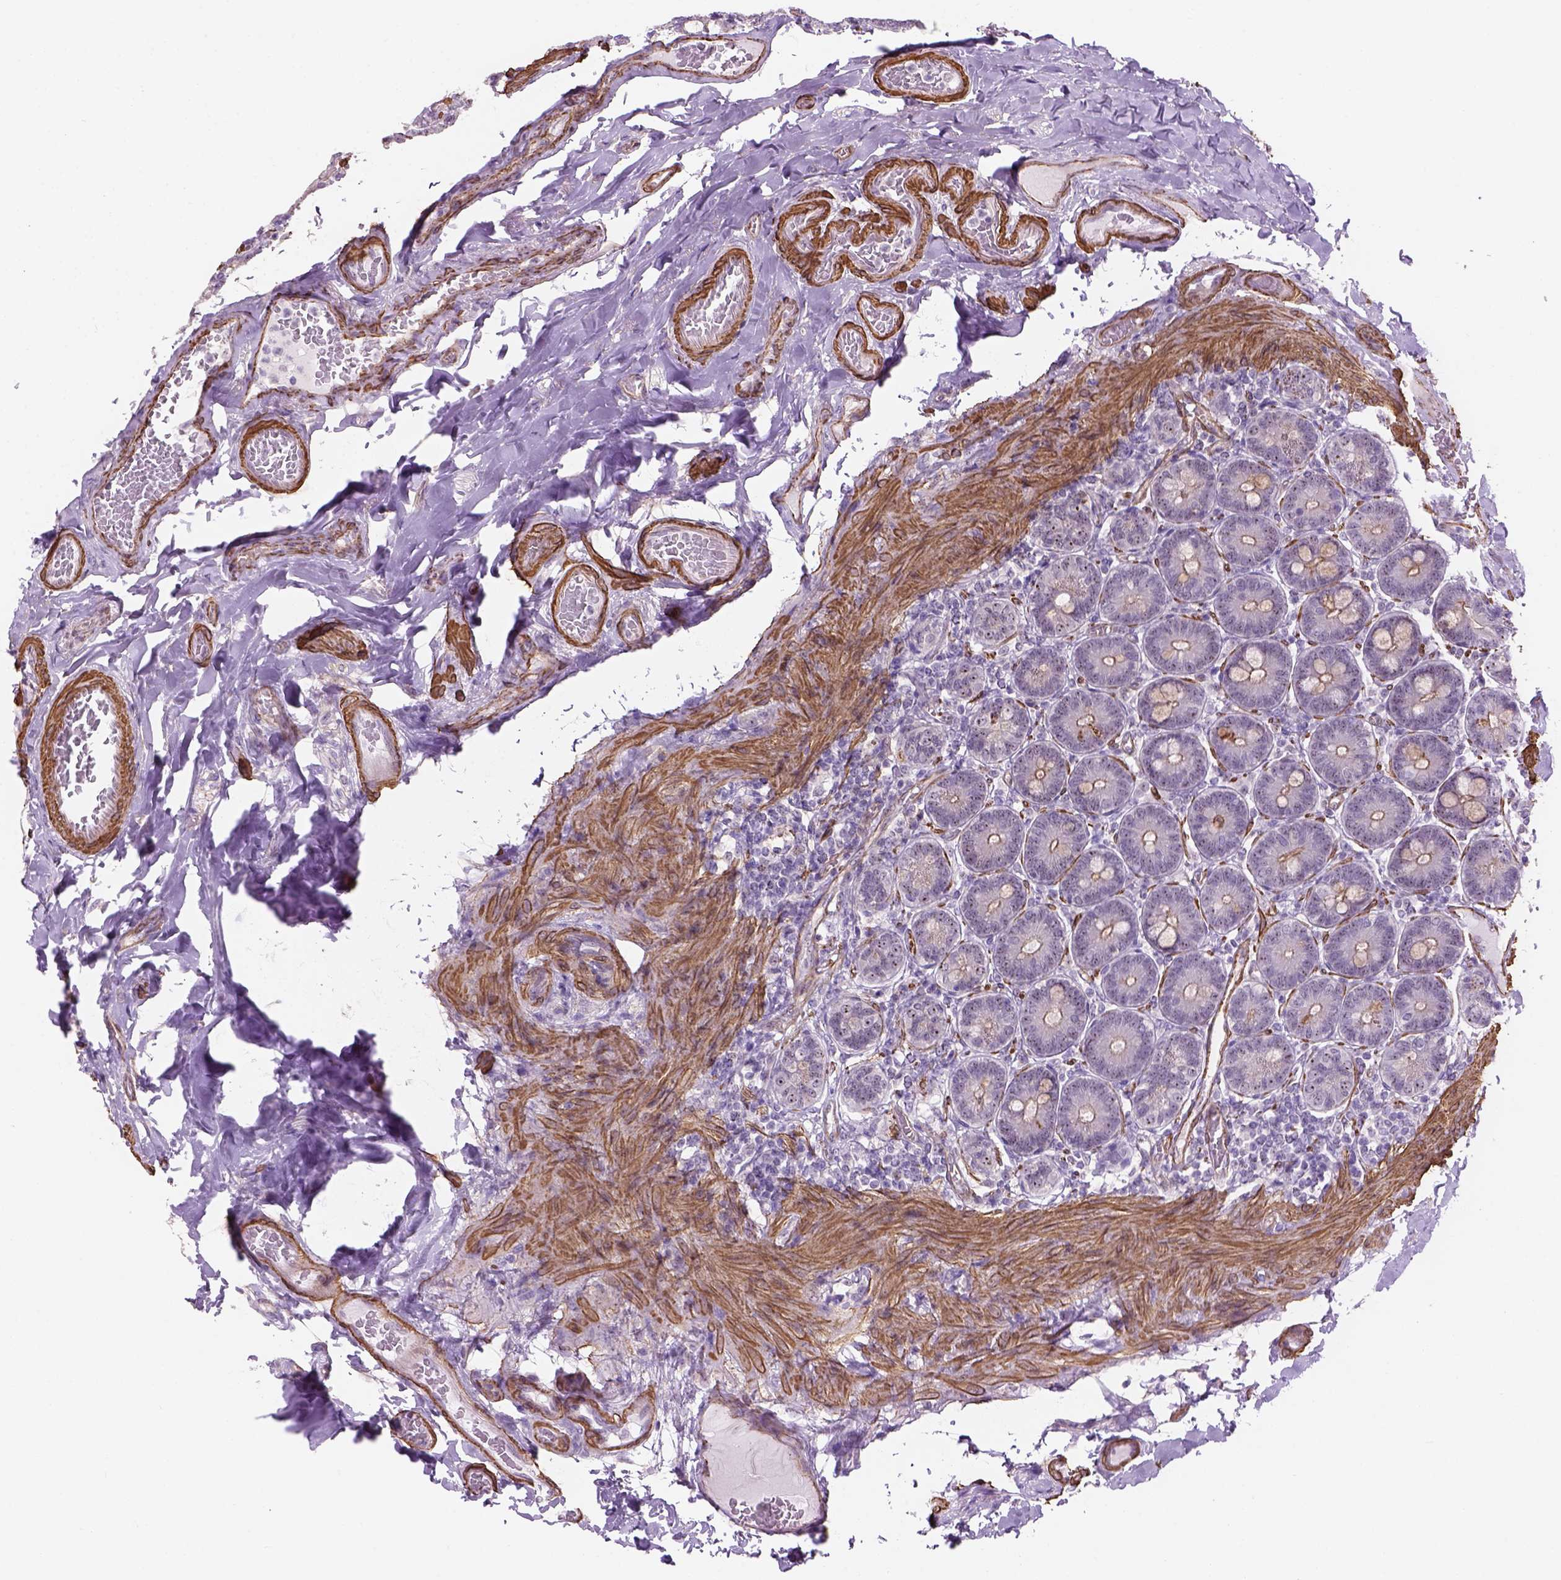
{"staining": {"intensity": "moderate", "quantity": "<25%", "location": "nuclear"}, "tissue": "duodenum", "cell_type": "Glandular cells", "image_type": "normal", "snomed": [{"axis": "morphology", "description": "Normal tissue, NOS"}, {"axis": "topography", "description": "Duodenum"}], "caption": "IHC histopathology image of unremarkable human duodenum stained for a protein (brown), which demonstrates low levels of moderate nuclear staining in about <25% of glandular cells.", "gene": "RRS1", "patient": {"sex": "female", "age": 62}}